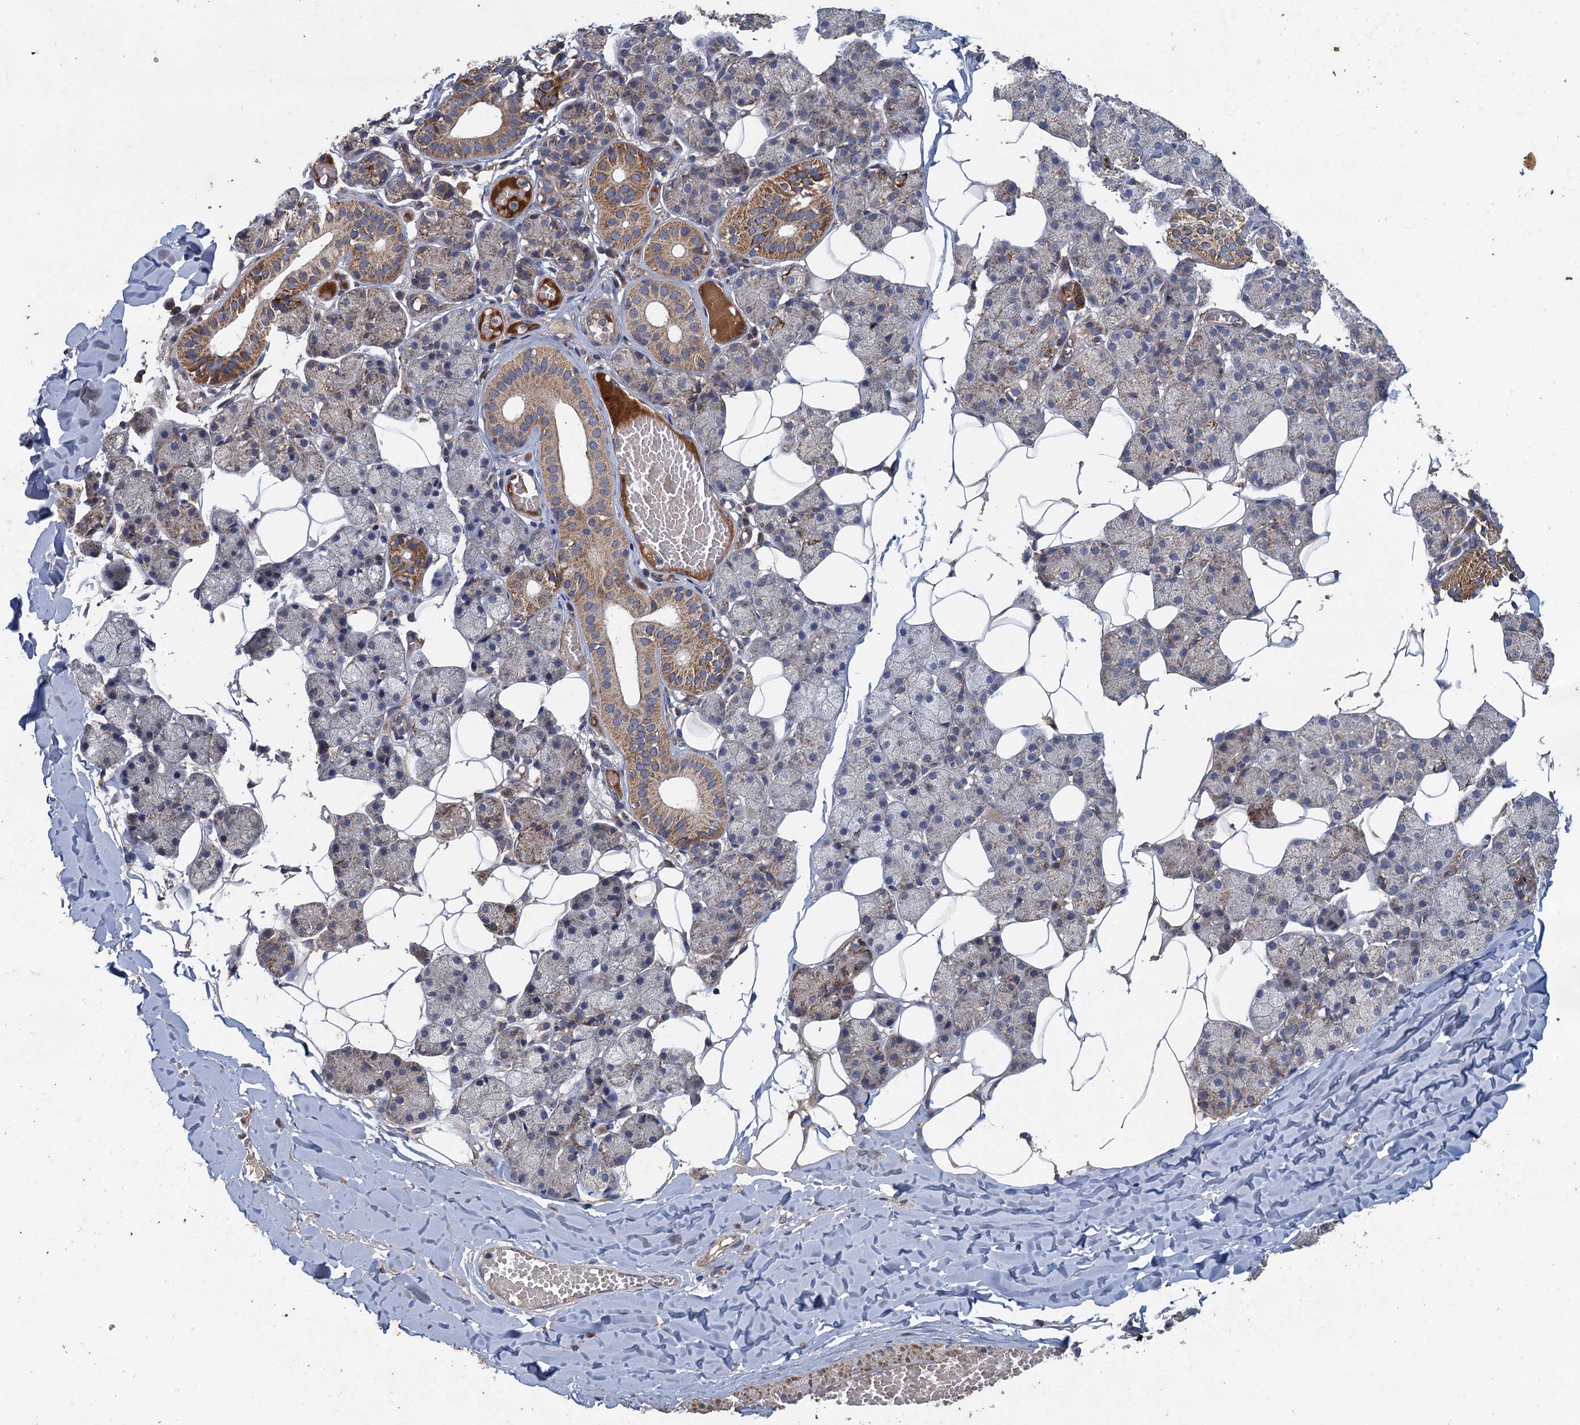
{"staining": {"intensity": "moderate", "quantity": "25%-75%", "location": "cytoplasmic/membranous"}, "tissue": "salivary gland", "cell_type": "Glandular cells", "image_type": "normal", "snomed": [{"axis": "morphology", "description": "Normal tissue, NOS"}, {"axis": "topography", "description": "Salivary gland"}], "caption": "Glandular cells demonstrate medium levels of moderate cytoplasmic/membranous expression in about 25%-75% of cells in unremarkable salivary gland. The staining was performed using DAB (3,3'-diaminobenzidine) to visualize the protein expression in brown, while the nuclei were stained in blue with hematoxylin (Magnification: 20x).", "gene": "BCS1L", "patient": {"sex": "female", "age": 33}}